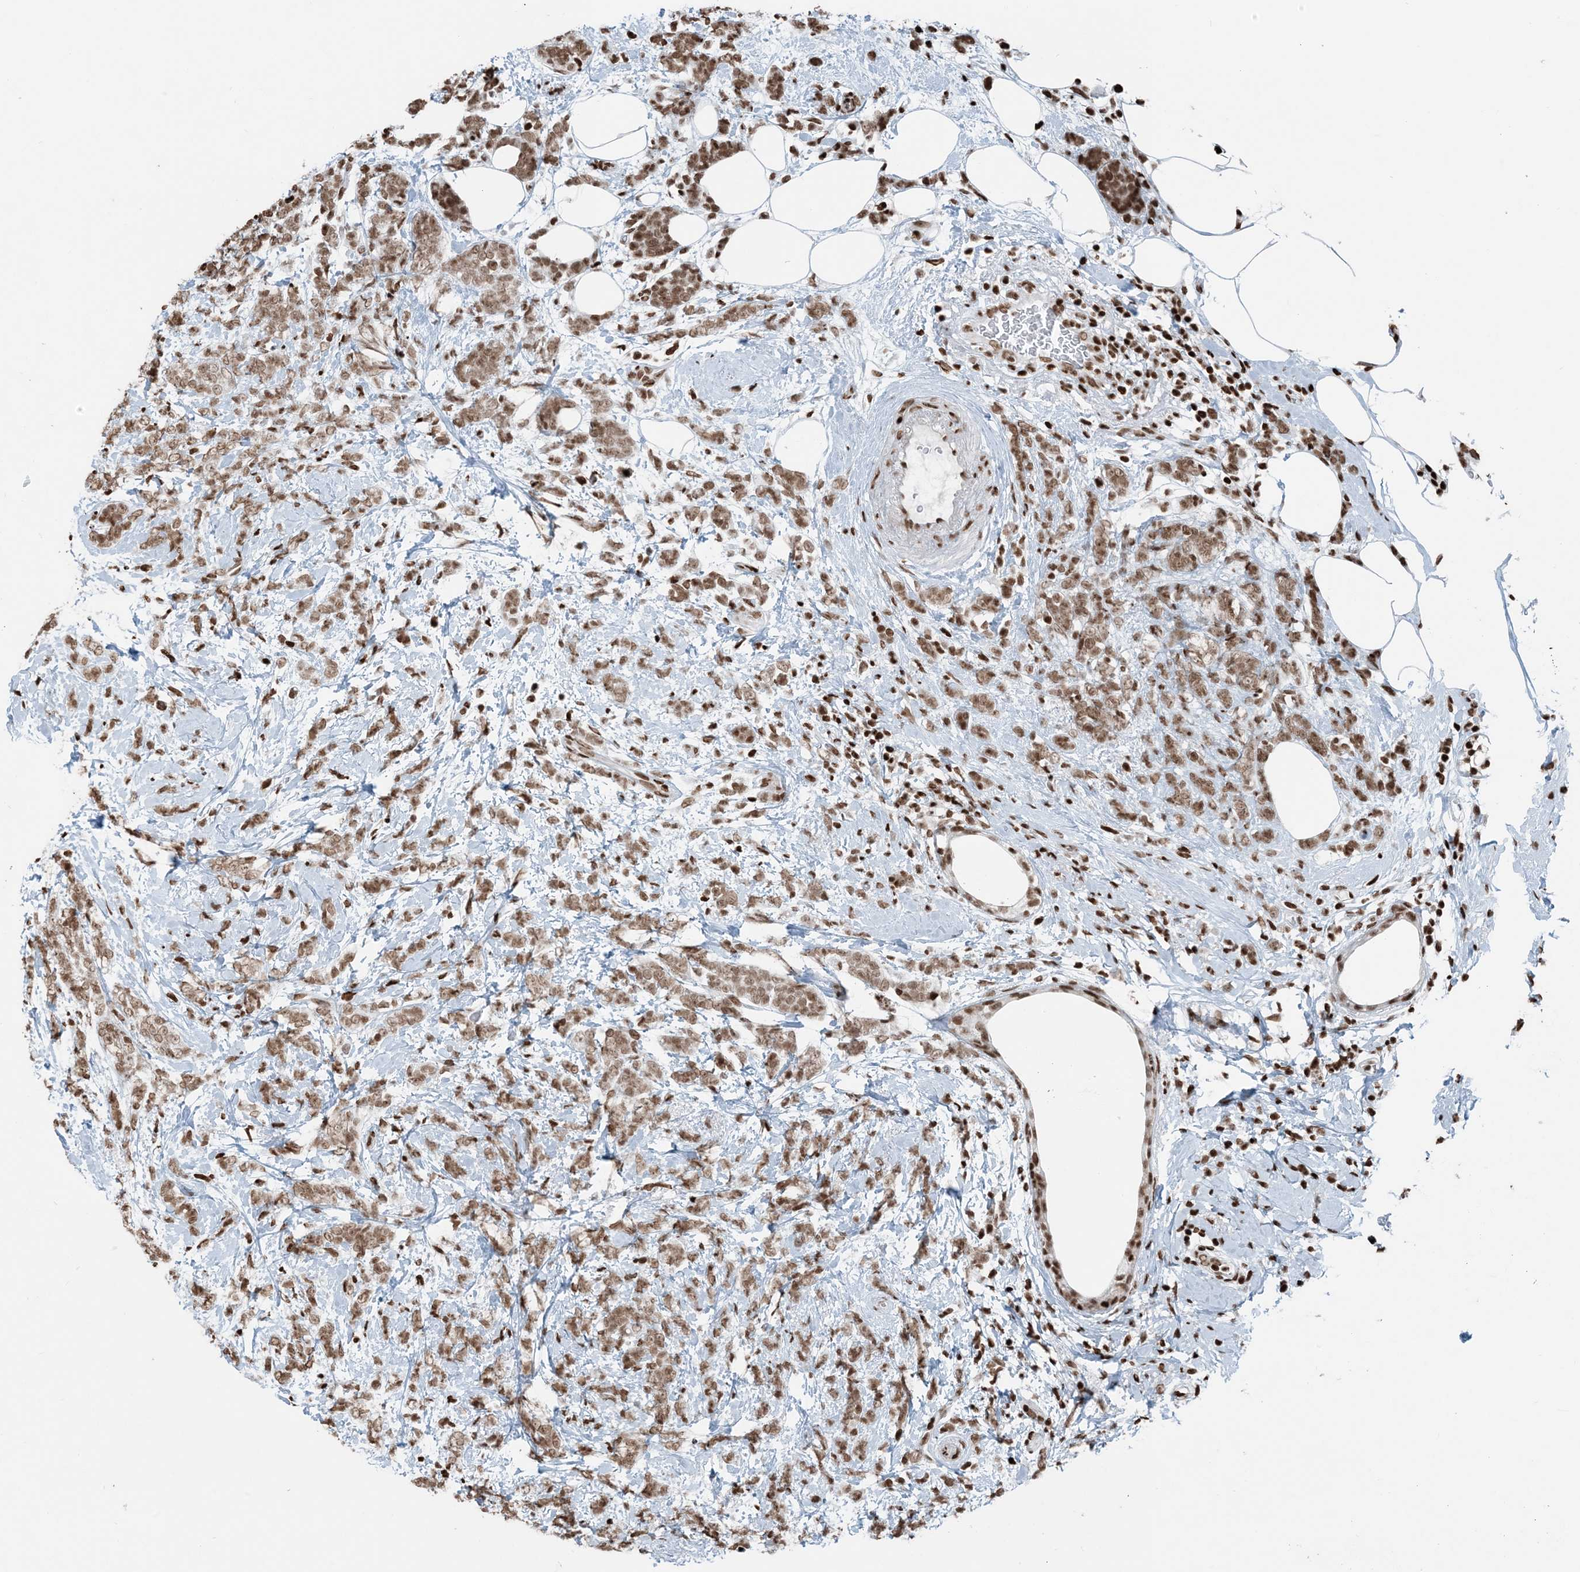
{"staining": {"intensity": "moderate", "quantity": ">75%", "location": "nuclear"}, "tissue": "breast cancer", "cell_type": "Tumor cells", "image_type": "cancer", "snomed": [{"axis": "morphology", "description": "Lobular carcinoma"}, {"axis": "topography", "description": "Breast"}], "caption": "Tumor cells reveal moderate nuclear expression in about >75% of cells in breast cancer (lobular carcinoma).", "gene": "H3-3B", "patient": {"sex": "female", "age": 58}}